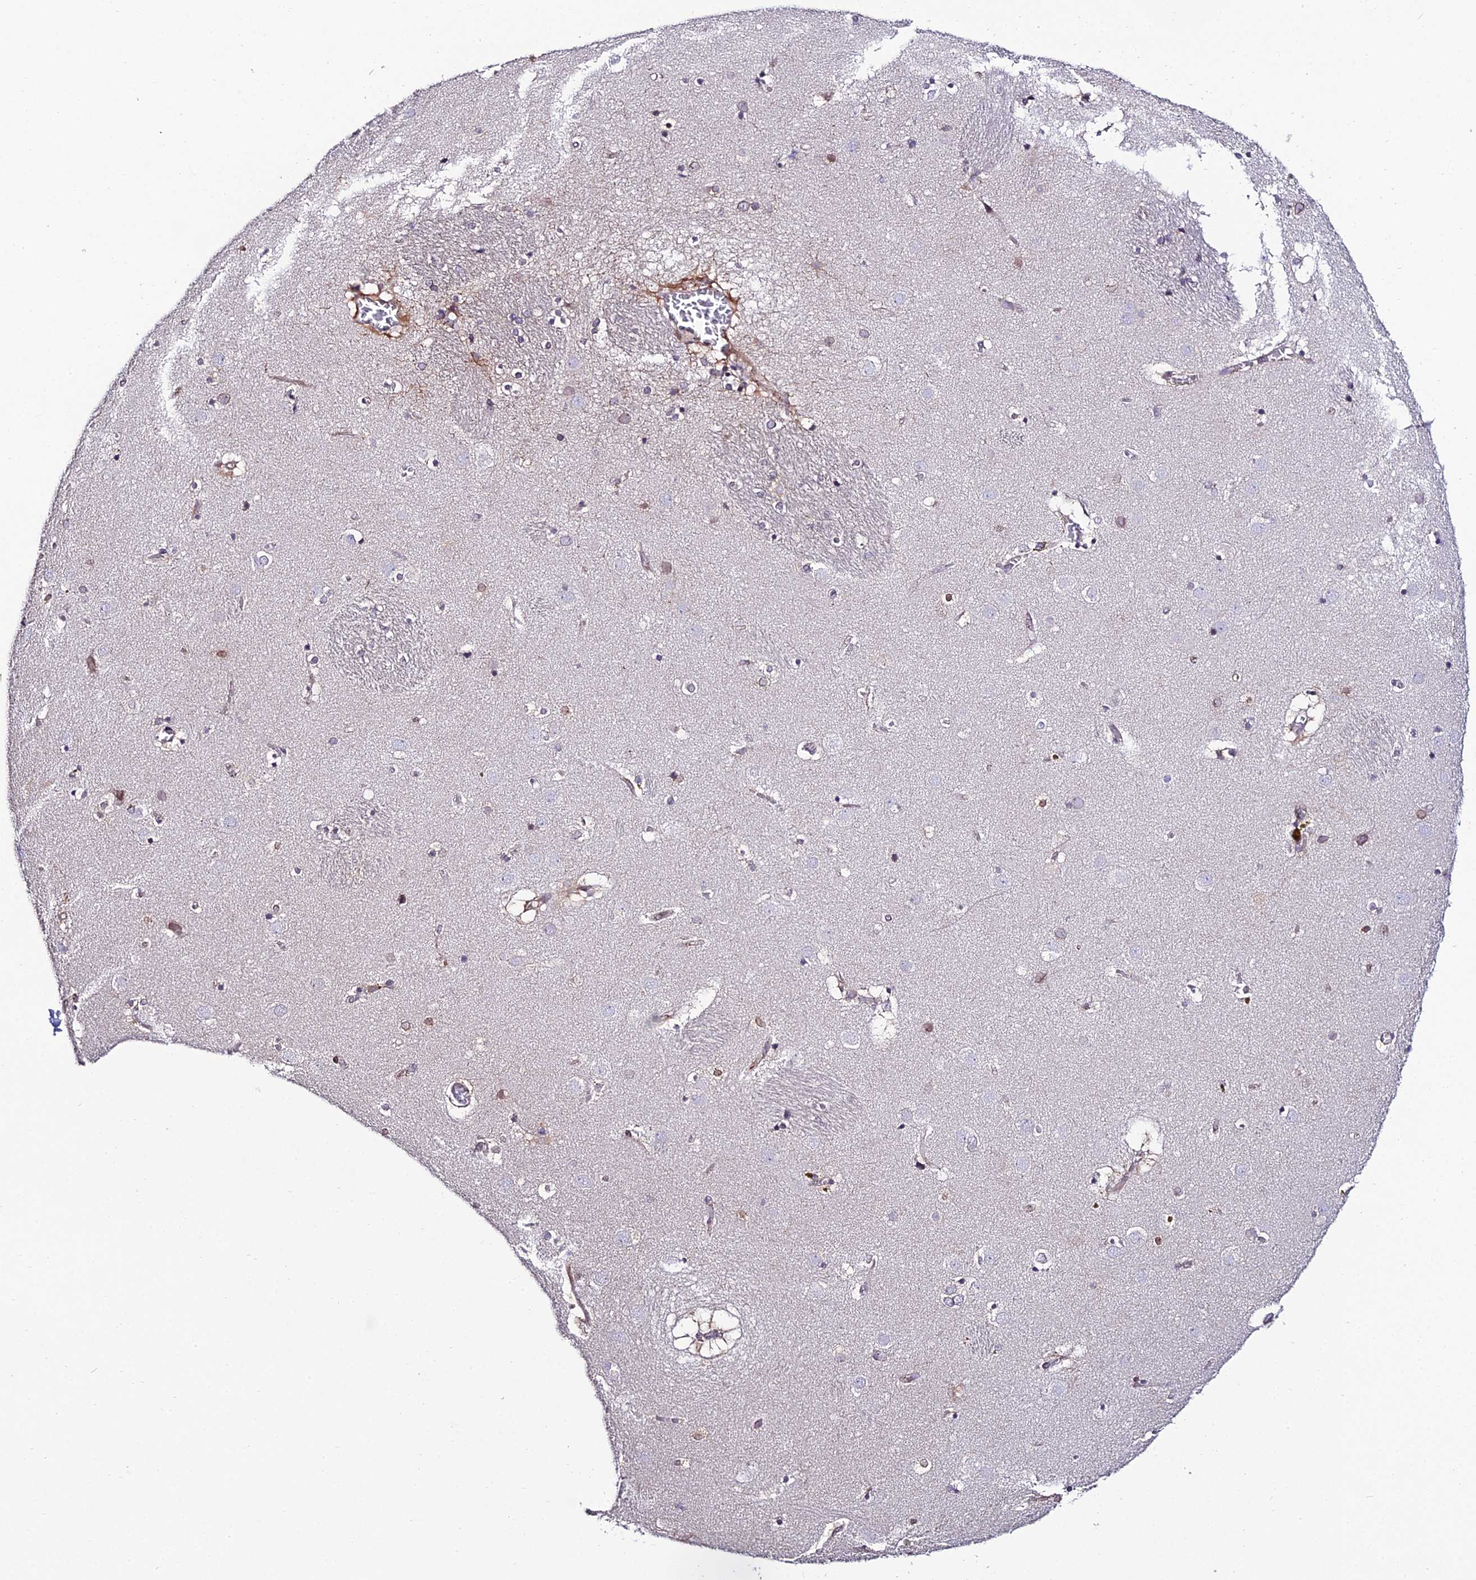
{"staining": {"intensity": "moderate", "quantity": "<25%", "location": "cytoplasmic/membranous,nuclear"}, "tissue": "caudate", "cell_type": "Glial cells", "image_type": "normal", "snomed": [{"axis": "morphology", "description": "Normal tissue, NOS"}, {"axis": "topography", "description": "Lateral ventricle wall"}], "caption": "Normal caudate was stained to show a protein in brown. There is low levels of moderate cytoplasmic/membranous,nuclear positivity in approximately <25% of glial cells.", "gene": "DDX19A", "patient": {"sex": "male", "age": 70}}